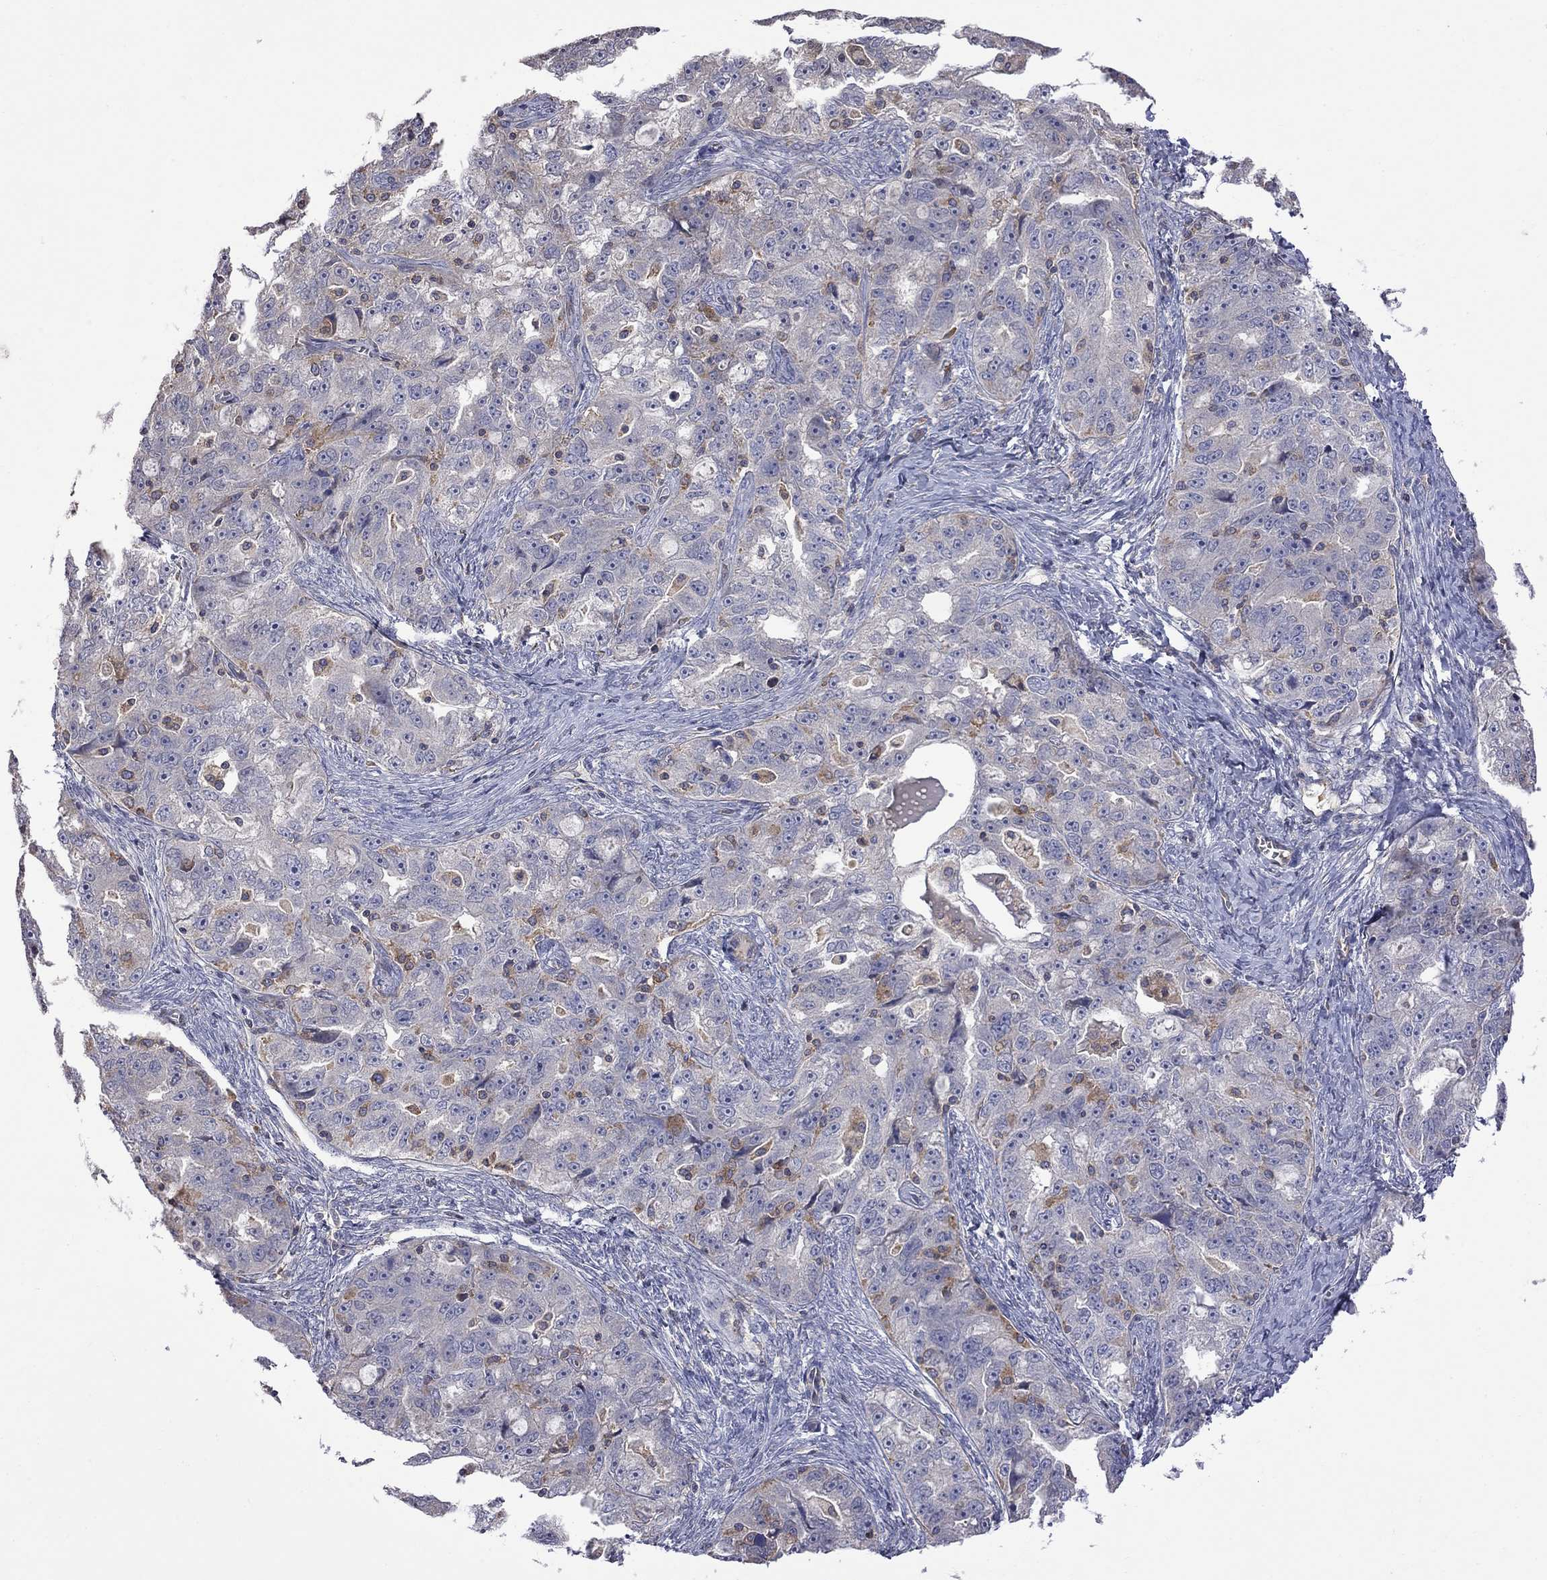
{"staining": {"intensity": "negative", "quantity": "none", "location": "none"}, "tissue": "ovarian cancer", "cell_type": "Tumor cells", "image_type": "cancer", "snomed": [{"axis": "morphology", "description": "Cystadenocarcinoma, serous, NOS"}, {"axis": "topography", "description": "Ovary"}], "caption": "Histopathology image shows no protein positivity in tumor cells of ovarian cancer (serous cystadenocarcinoma) tissue. (DAB (3,3'-diaminobenzidine) IHC visualized using brightfield microscopy, high magnification).", "gene": "ABI3", "patient": {"sex": "female", "age": 51}}